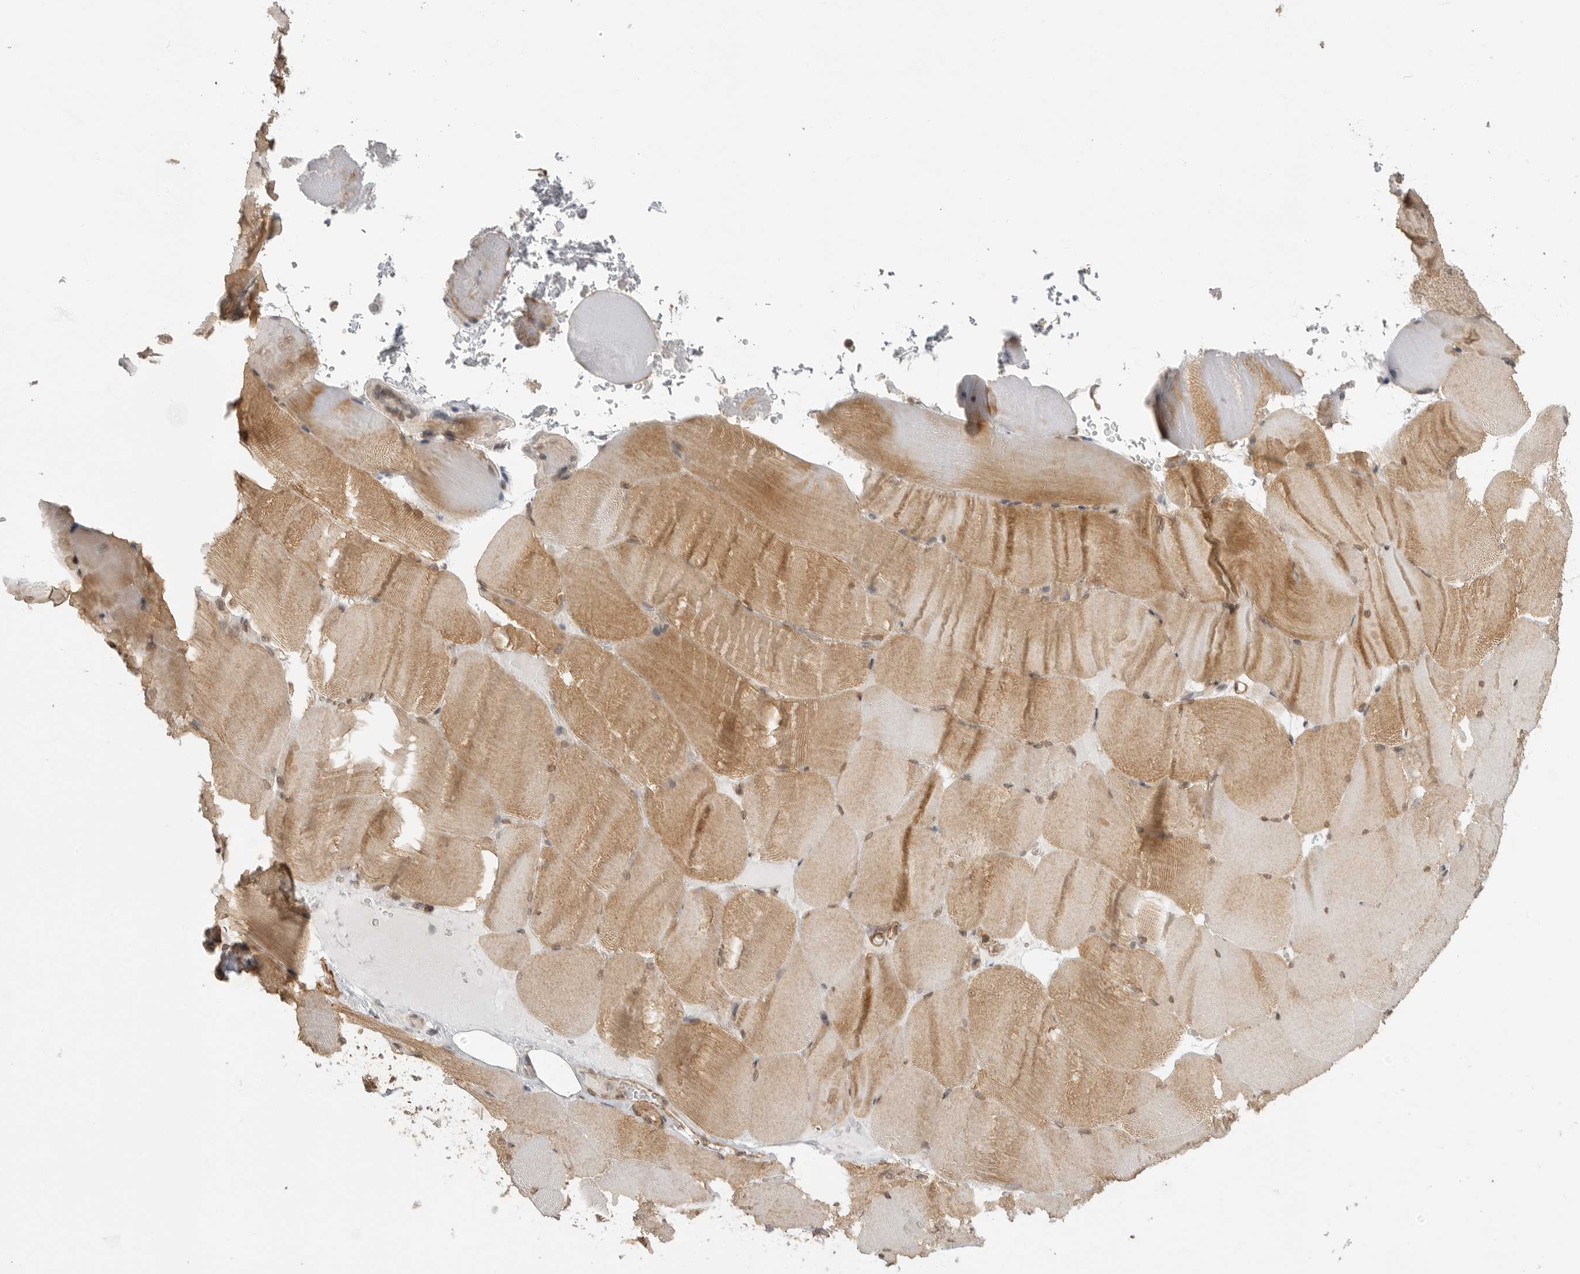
{"staining": {"intensity": "moderate", "quantity": "<25%", "location": "cytoplasmic/membranous"}, "tissue": "skeletal muscle", "cell_type": "Myocytes", "image_type": "normal", "snomed": [{"axis": "morphology", "description": "Normal tissue, NOS"}, {"axis": "topography", "description": "Skeletal muscle"}, {"axis": "topography", "description": "Parathyroid gland"}], "caption": "An image of human skeletal muscle stained for a protein reveals moderate cytoplasmic/membranous brown staining in myocytes. (DAB (3,3'-diaminobenzidine) IHC, brown staining for protein, blue staining for nuclei).", "gene": "GPC2", "patient": {"sex": "female", "age": 37}}